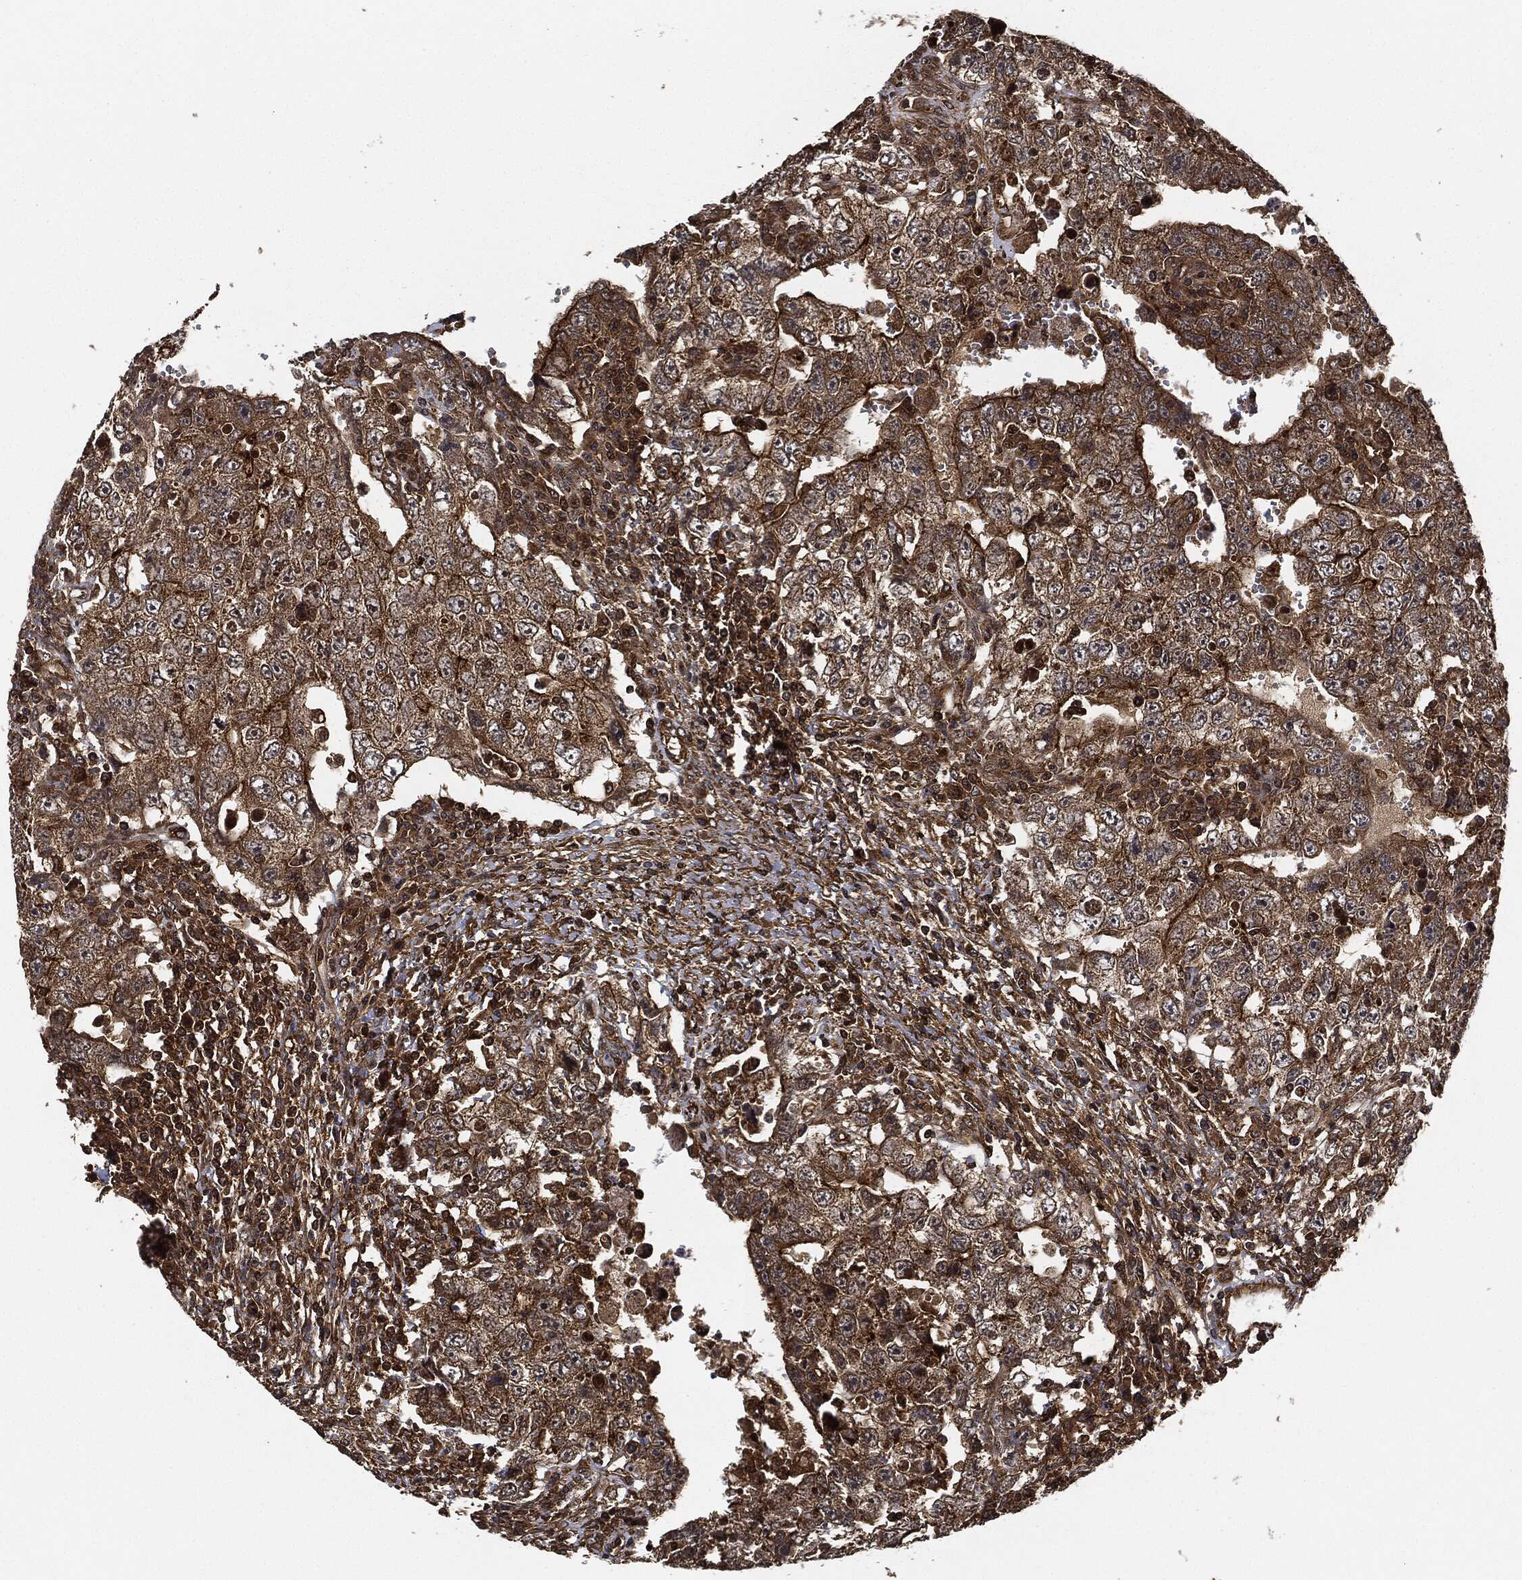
{"staining": {"intensity": "strong", "quantity": ">75%", "location": "cytoplasmic/membranous"}, "tissue": "testis cancer", "cell_type": "Tumor cells", "image_type": "cancer", "snomed": [{"axis": "morphology", "description": "Carcinoma, Embryonal, NOS"}, {"axis": "topography", "description": "Testis"}], "caption": "A micrograph of embryonal carcinoma (testis) stained for a protein demonstrates strong cytoplasmic/membranous brown staining in tumor cells.", "gene": "CEP290", "patient": {"sex": "male", "age": 26}}